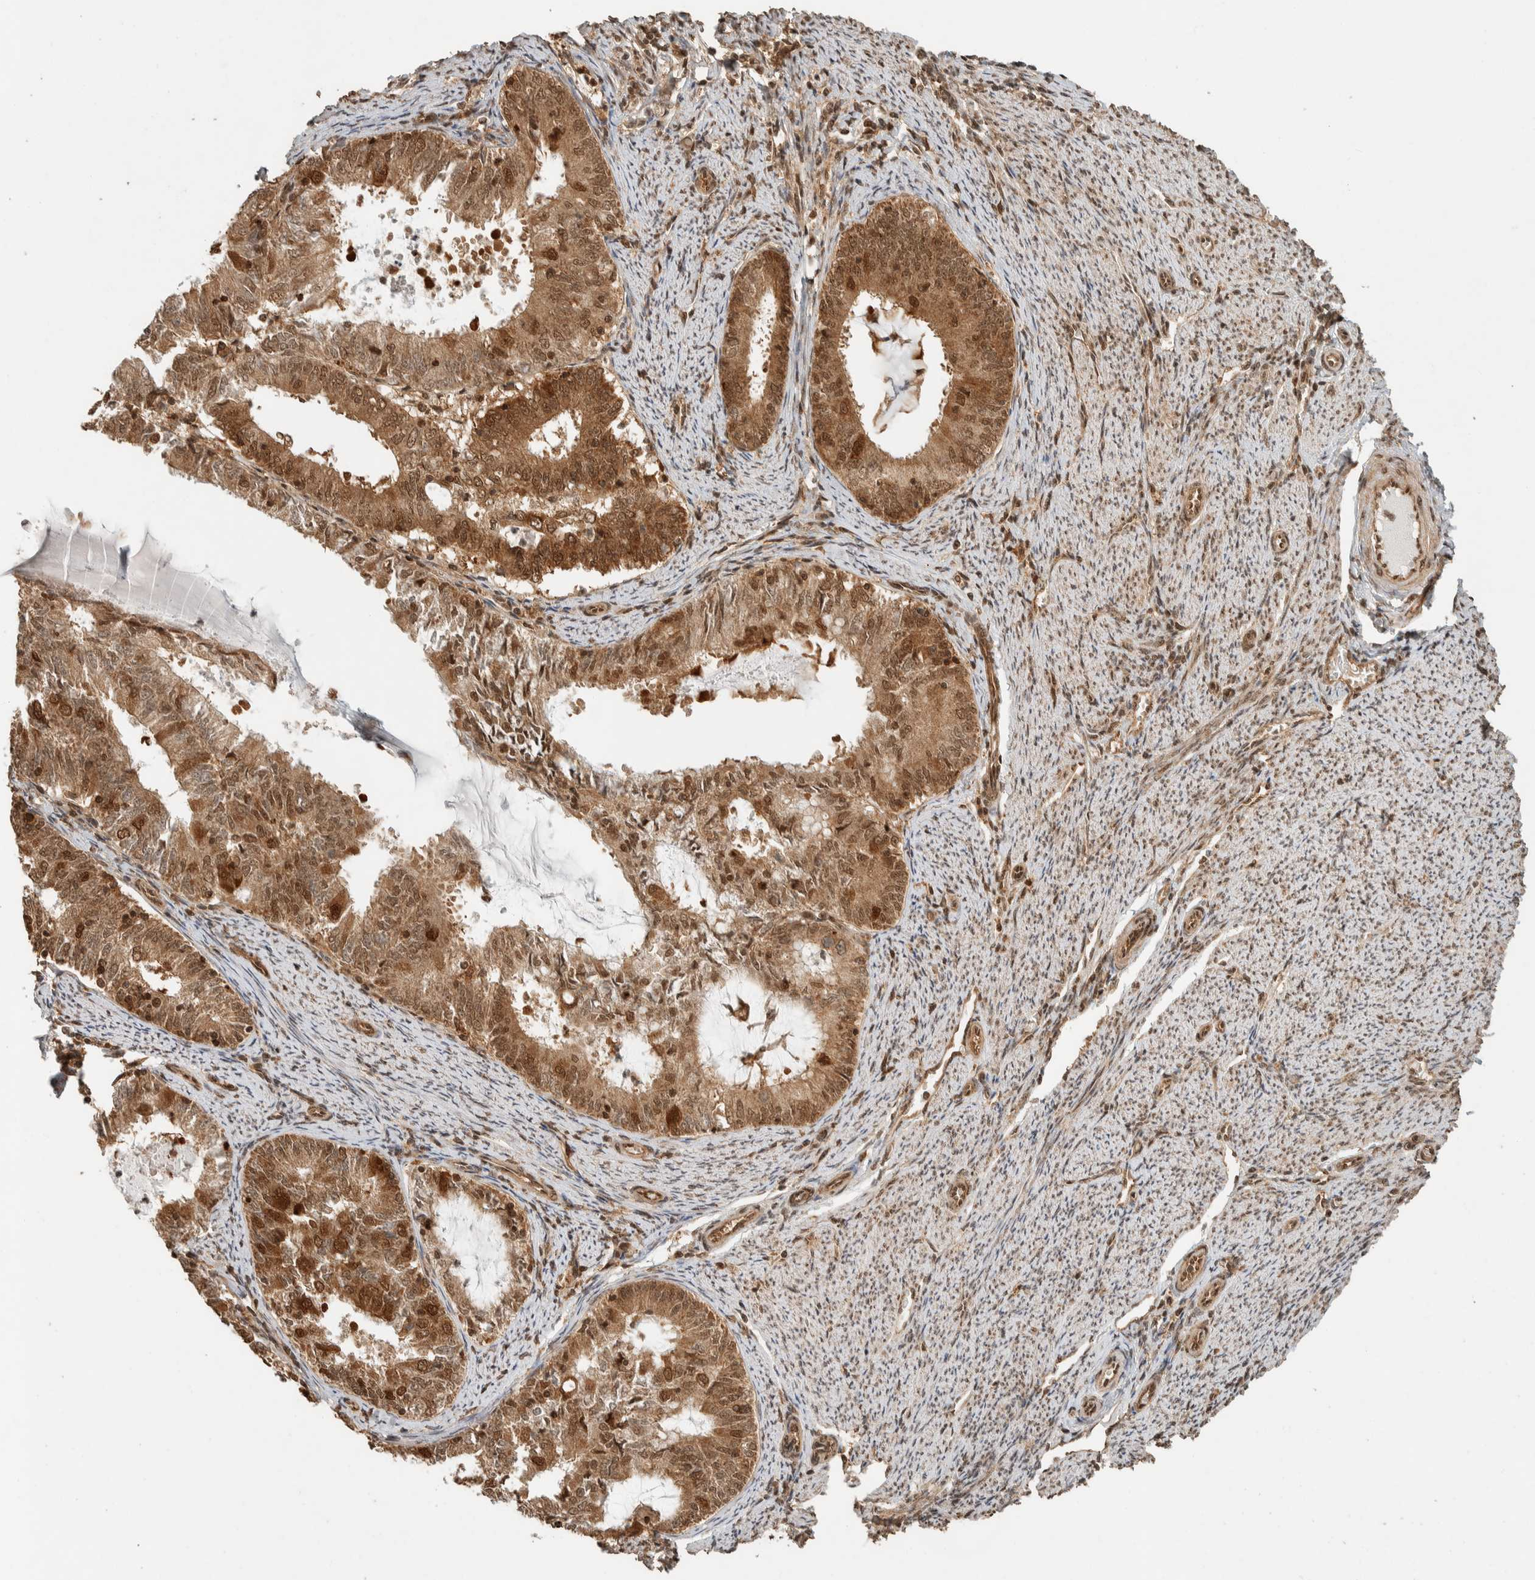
{"staining": {"intensity": "moderate", "quantity": ">75%", "location": "cytoplasmic/membranous,nuclear"}, "tissue": "endometrial cancer", "cell_type": "Tumor cells", "image_type": "cancer", "snomed": [{"axis": "morphology", "description": "Adenocarcinoma, NOS"}, {"axis": "topography", "description": "Endometrium"}], "caption": "Immunohistochemistry of human adenocarcinoma (endometrial) reveals medium levels of moderate cytoplasmic/membranous and nuclear staining in approximately >75% of tumor cells.", "gene": "ZBTB2", "patient": {"sex": "female", "age": 57}}